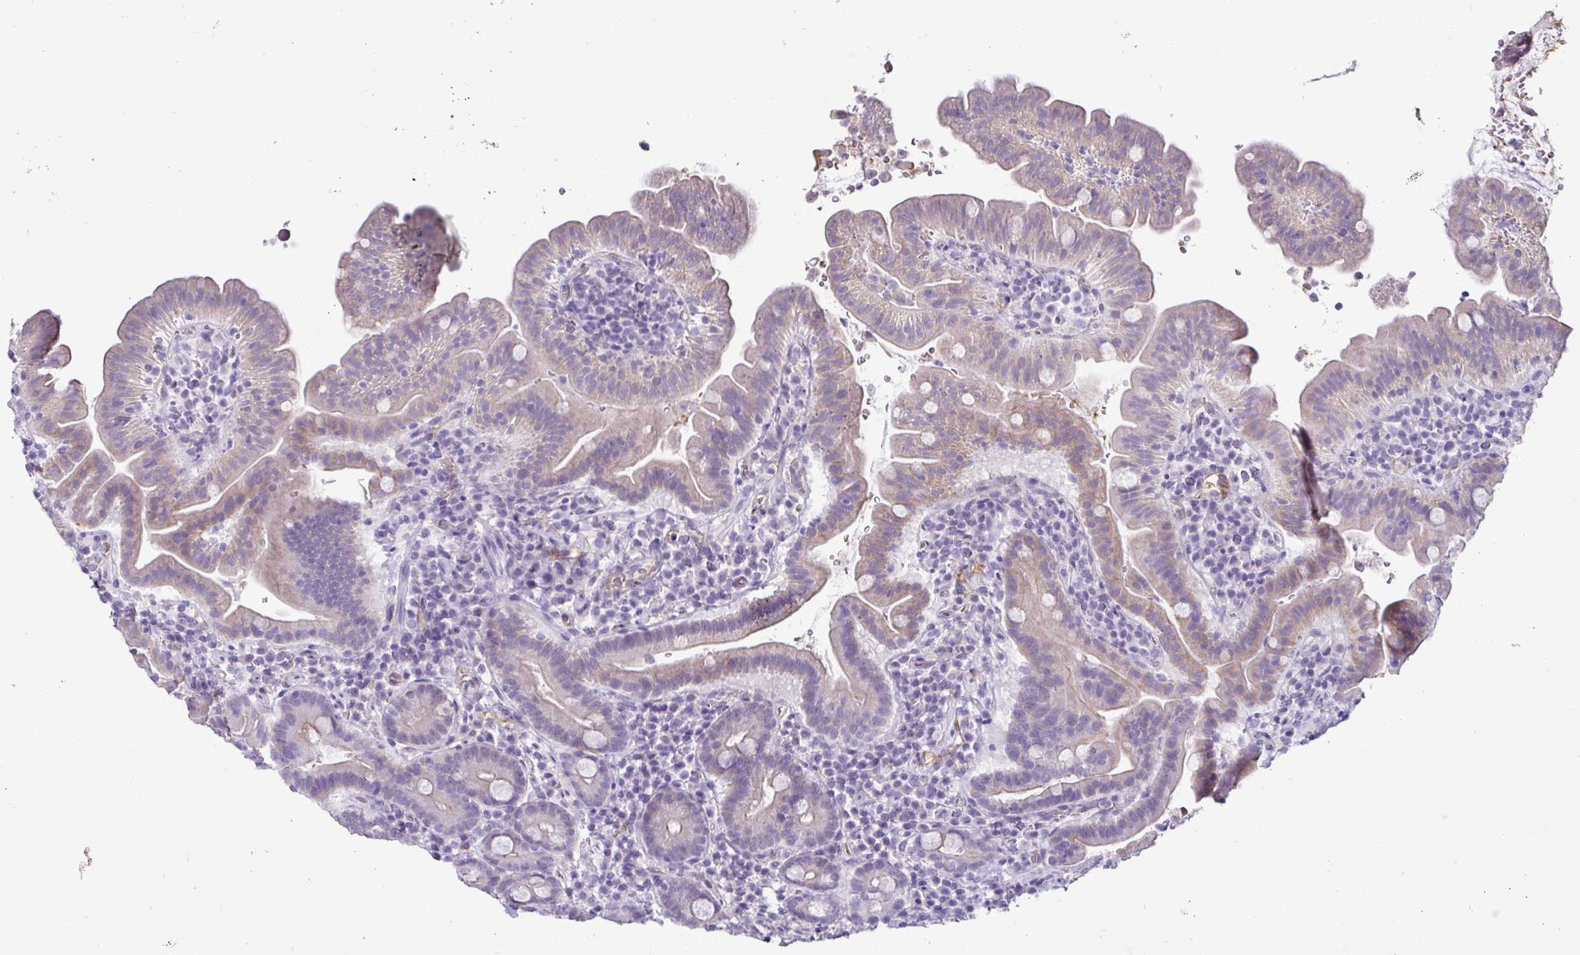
{"staining": {"intensity": "weak", "quantity": "<25%", "location": "cytoplasmic/membranous"}, "tissue": "small intestine", "cell_type": "Glandular cells", "image_type": "normal", "snomed": [{"axis": "morphology", "description": "Normal tissue, NOS"}, {"axis": "topography", "description": "Small intestine"}], "caption": "High power microscopy photomicrograph of an immunohistochemistry (IHC) photomicrograph of normal small intestine, revealing no significant expression in glandular cells.", "gene": "CASP14", "patient": {"sex": "male", "age": 26}}